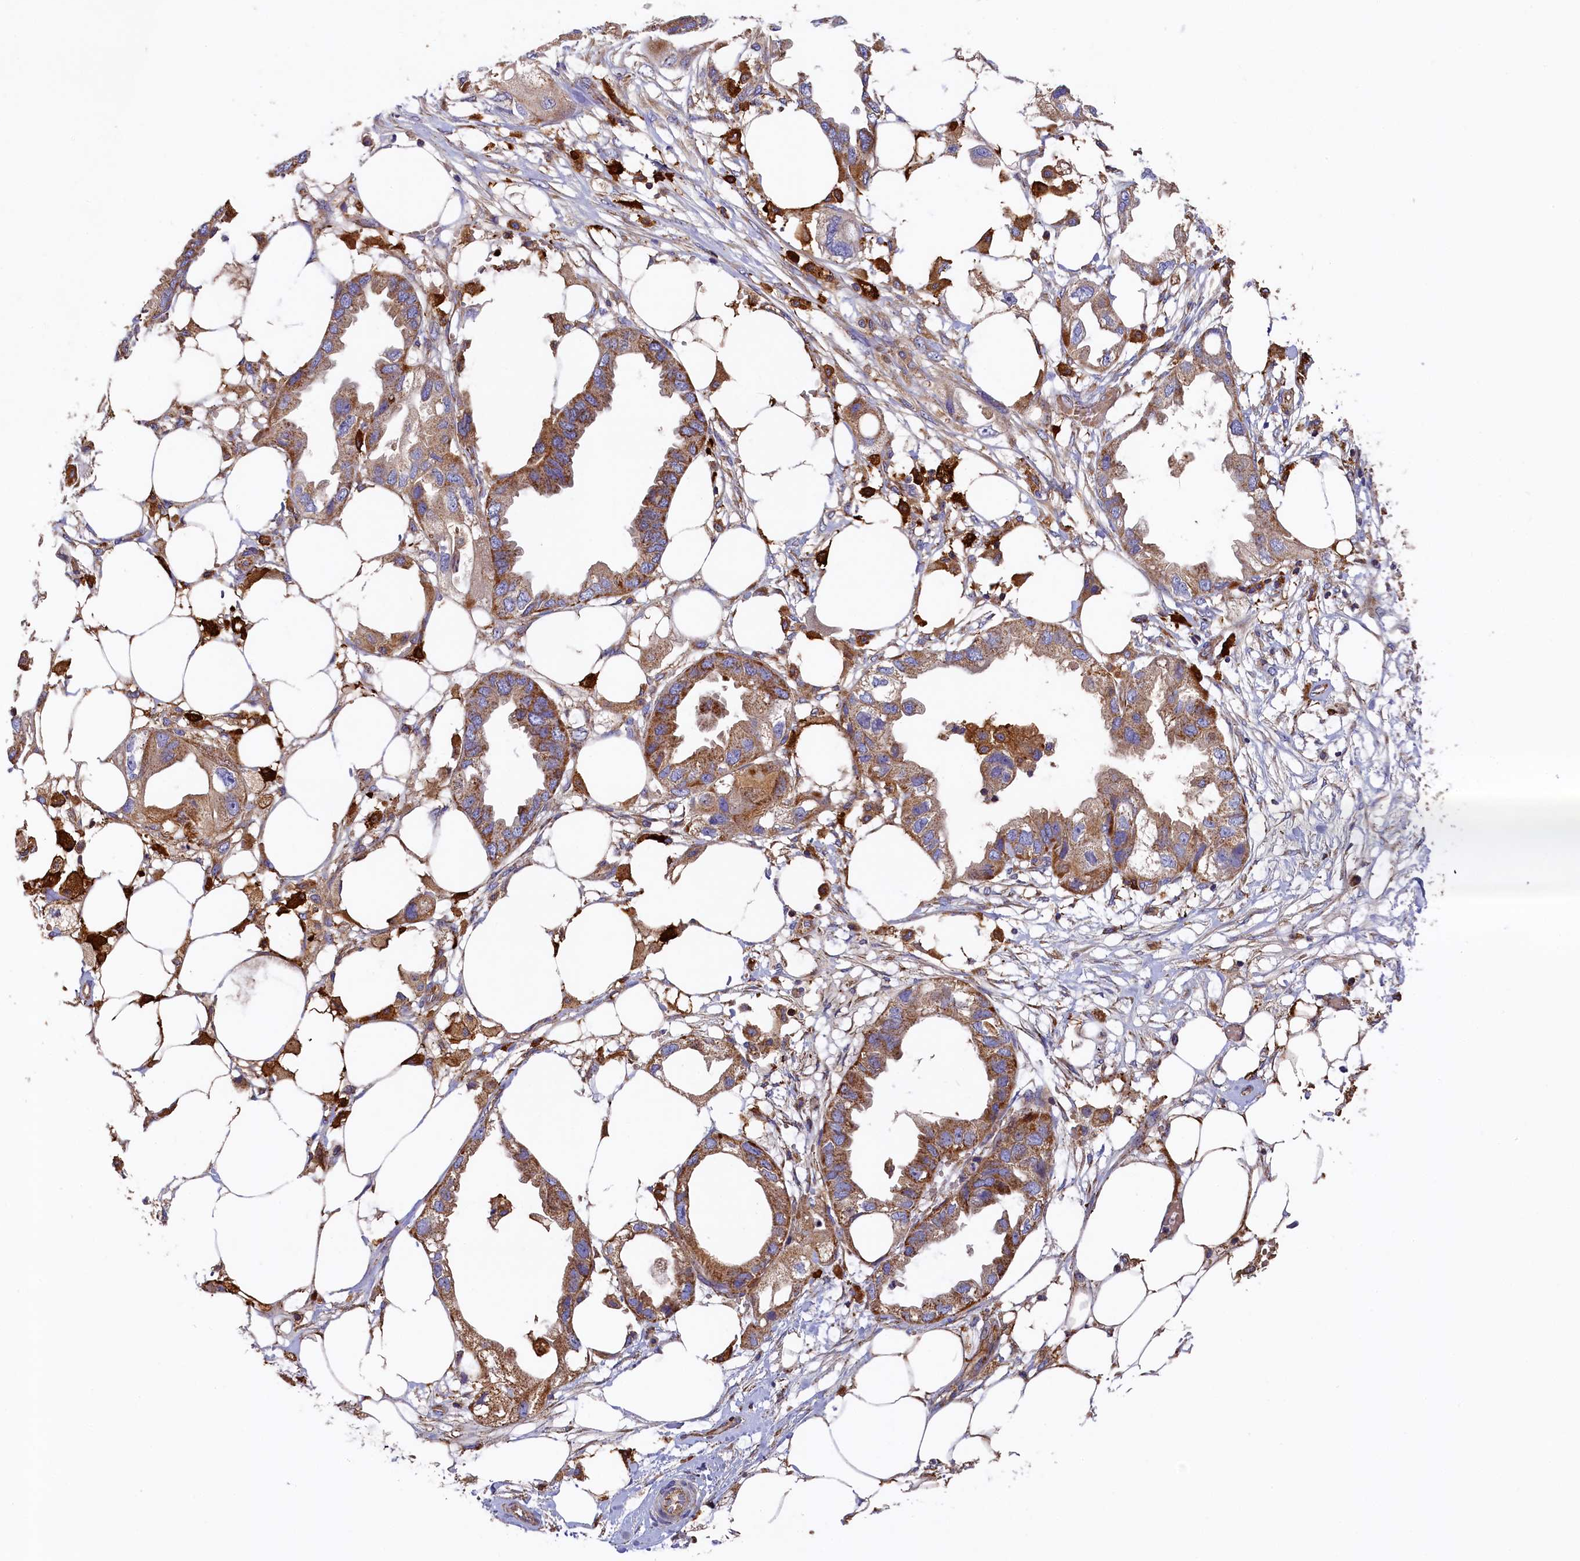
{"staining": {"intensity": "moderate", "quantity": ">75%", "location": "cytoplasmic/membranous"}, "tissue": "endometrial cancer", "cell_type": "Tumor cells", "image_type": "cancer", "snomed": [{"axis": "morphology", "description": "Adenocarcinoma, NOS"}, {"axis": "morphology", "description": "Adenocarcinoma, metastatic, NOS"}, {"axis": "topography", "description": "Adipose tissue"}, {"axis": "topography", "description": "Endometrium"}], "caption": "Moderate cytoplasmic/membranous protein staining is appreciated in about >75% of tumor cells in endometrial cancer. The protein is stained brown, and the nuclei are stained in blue (DAB IHC with brightfield microscopy, high magnification).", "gene": "SEC31B", "patient": {"sex": "female", "age": 67}}